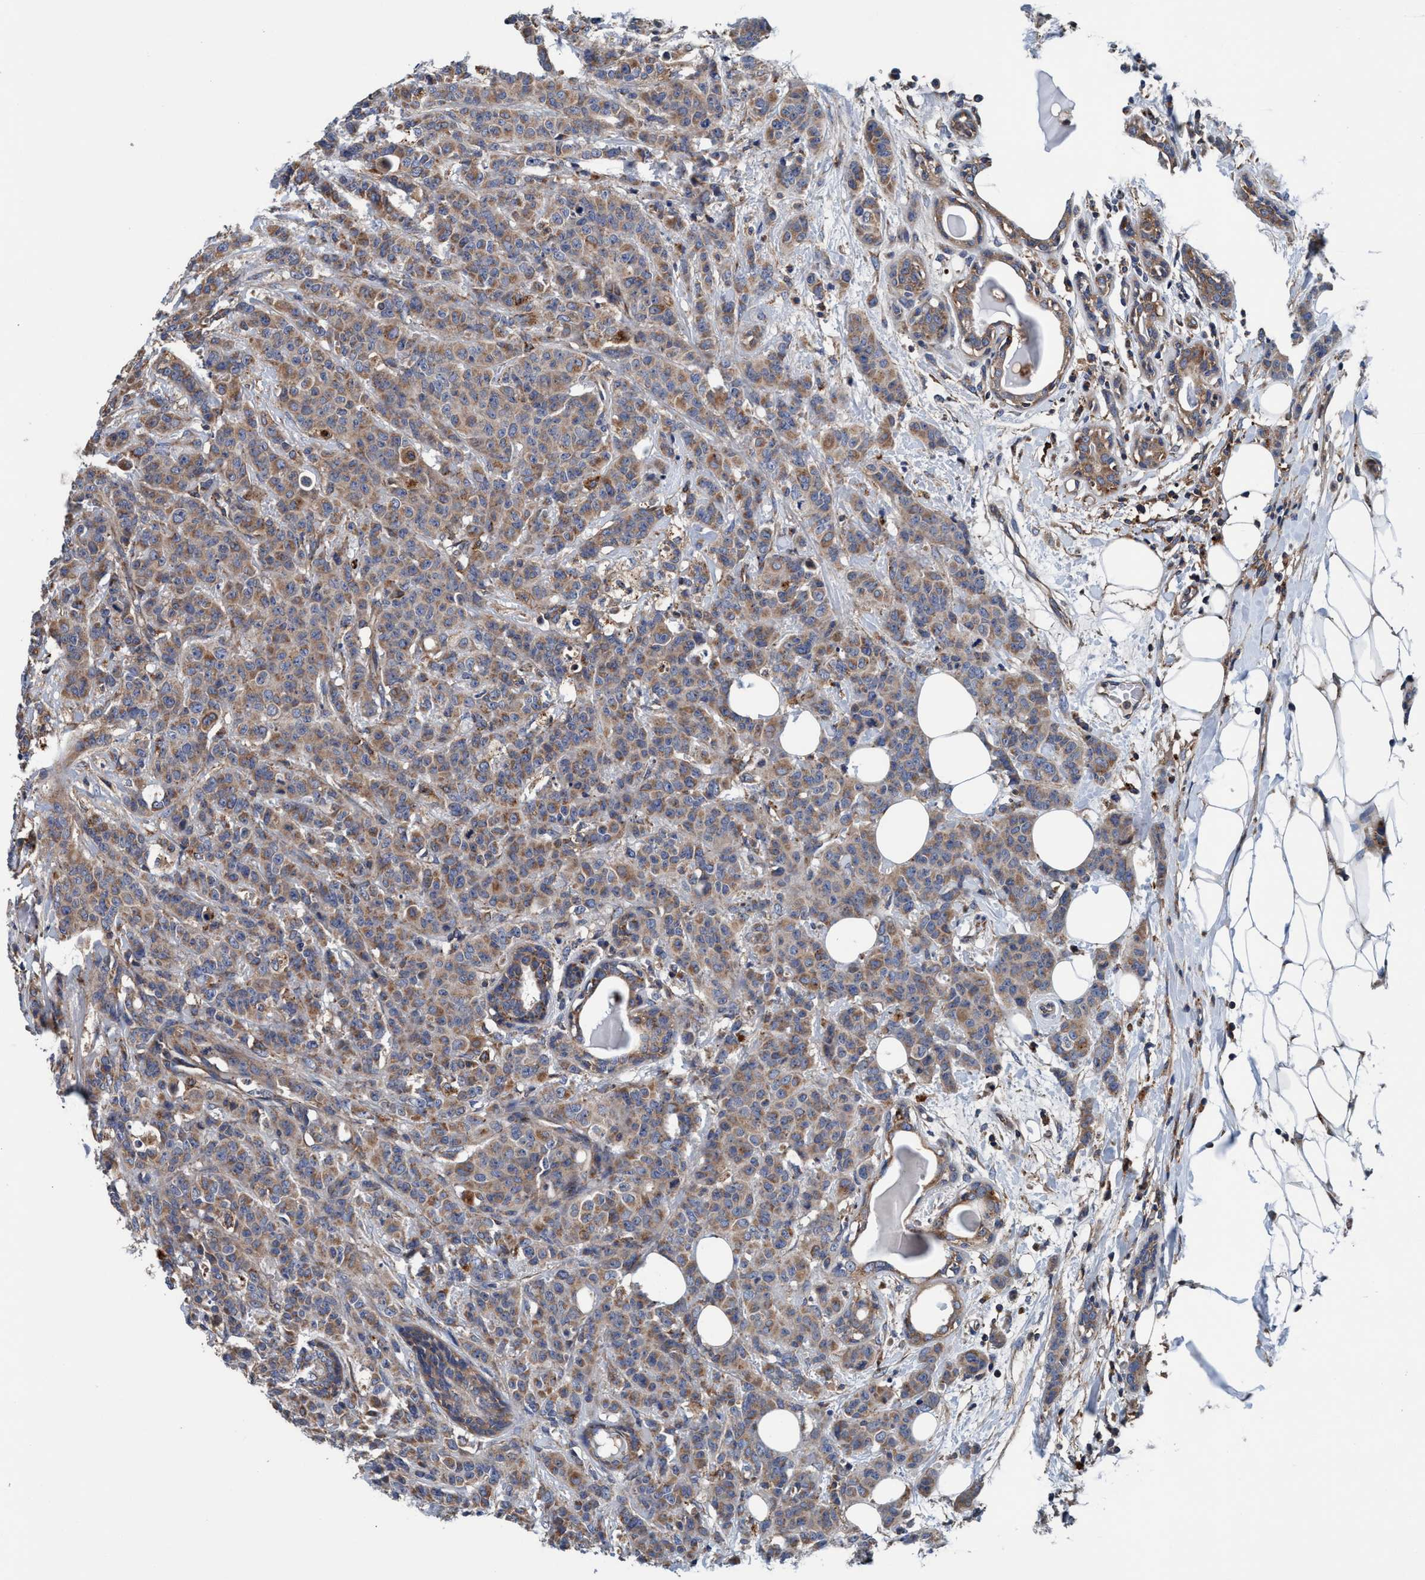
{"staining": {"intensity": "moderate", "quantity": ">75%", "location": "cytoplasmic/membranous"}, "tissue": "breast cancer", "cell_type": "Tumor cells", "image_type": "cancer", "snomed": [{"axis": "morphology", "description": "Normal tissue, NOS"}, {"axis": "morphology", "description": "Duct carcinoma"}, {"axis": "topography", "description": "Breast"}], "caption": "The image reveals a brown stain indicating the presence of a protein in the cytoplasmic/membranous of tumor cells in breast cancer.", "gene": "ENDOG", "patient": {"sex": "female", "age": 40}}